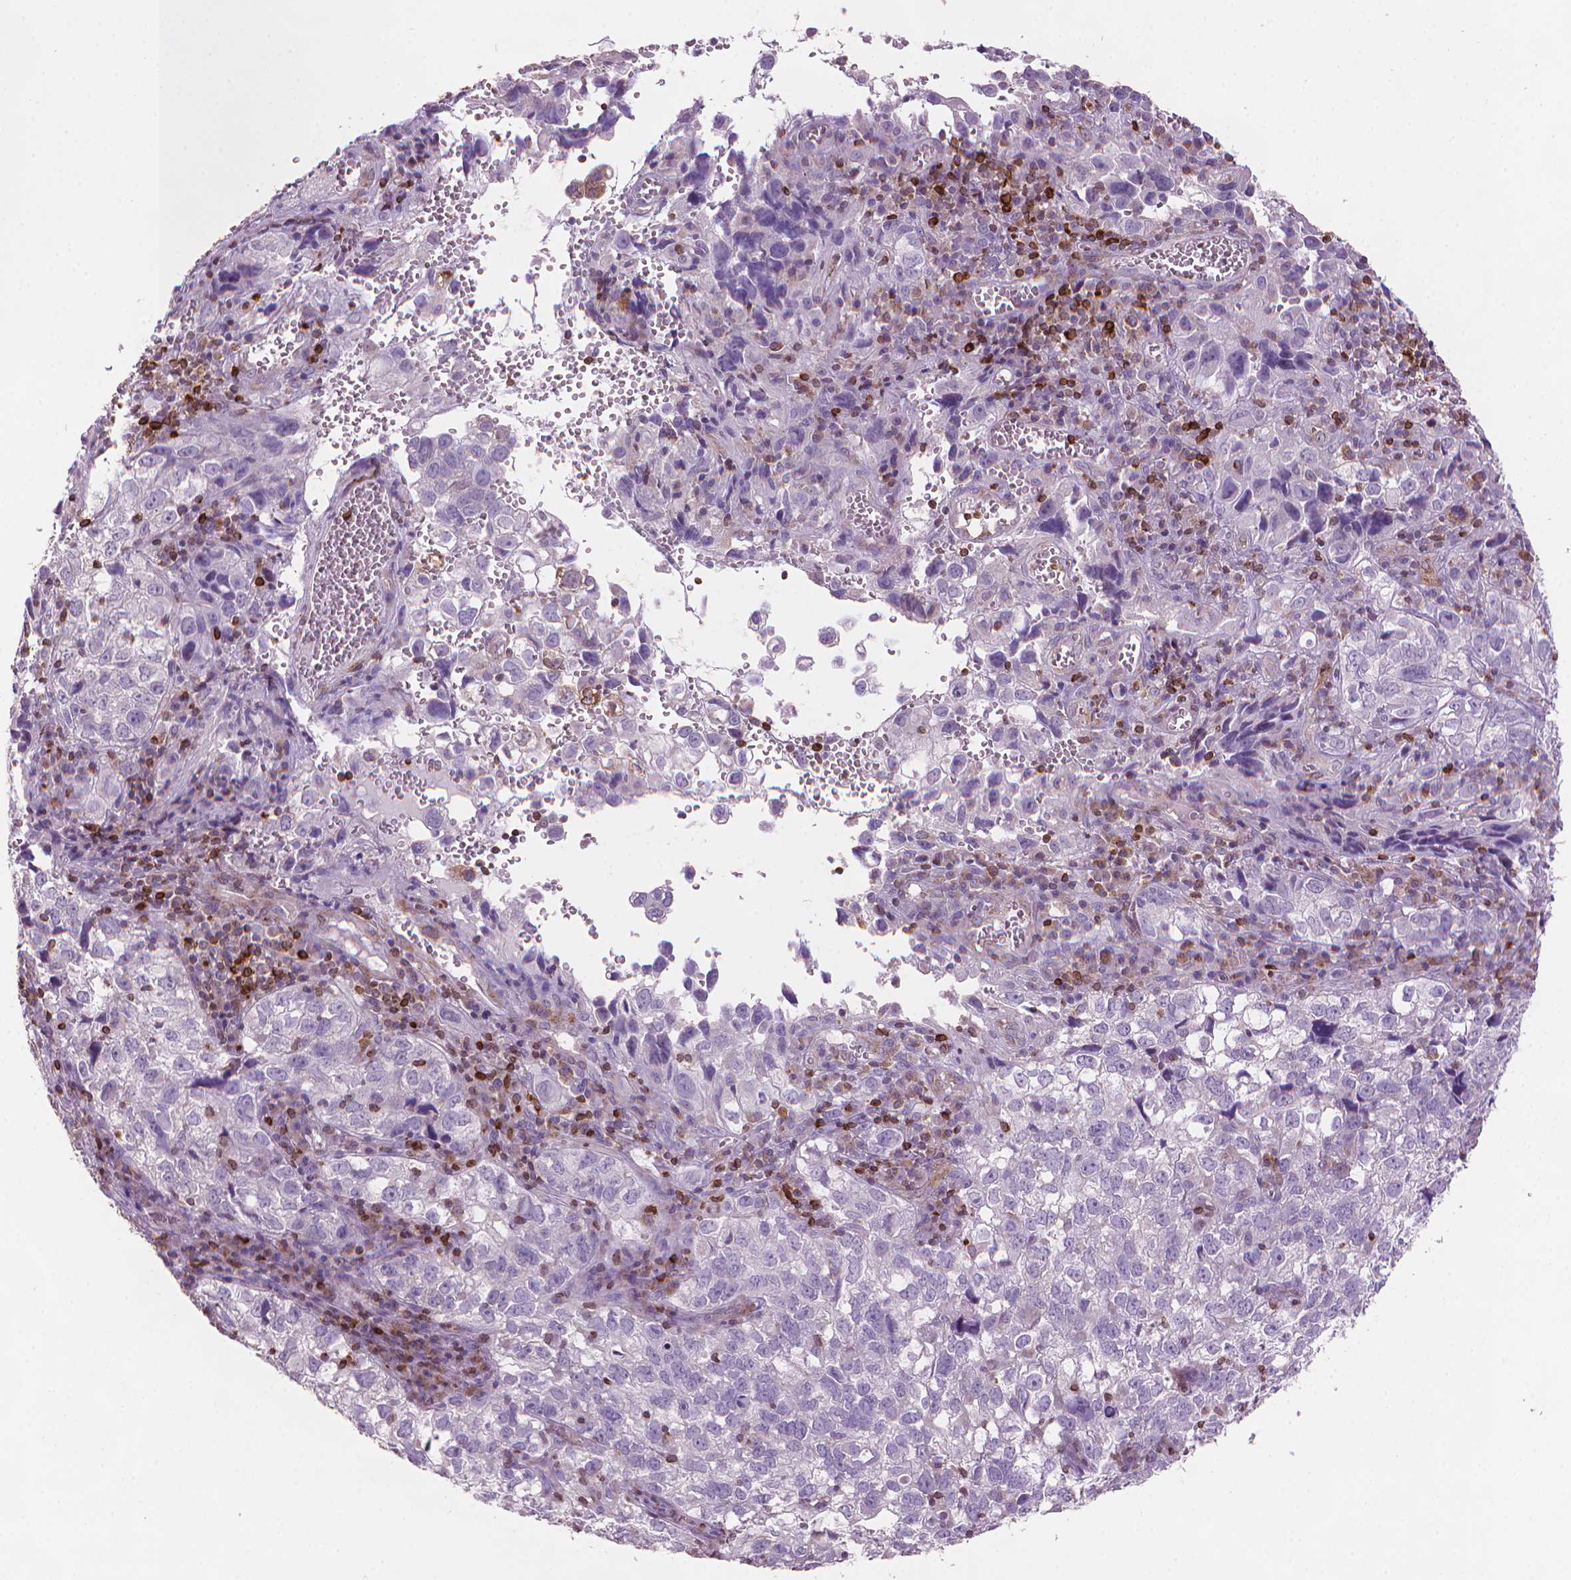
{"staining": {"intensity": "negative", "quantity": "none", "location": "none"}, "tissue": "cervical cancer", "cell_type": "Tumor cells", "image_type": "cancer", "snomed": [{"axis": "morphology", "description": "Squamous cell carcinoma, NOS"}, {"axis": "topography", "description": "Cervix"}], "caption": "This is a histopathology image of immunohistochemistry (IHC) staining of cervical cancer (squamous cell carcinoma), which shows no staining in tumor cells.", "gene": "BCL2", "patient": {"sex": "female", "age": 55}}